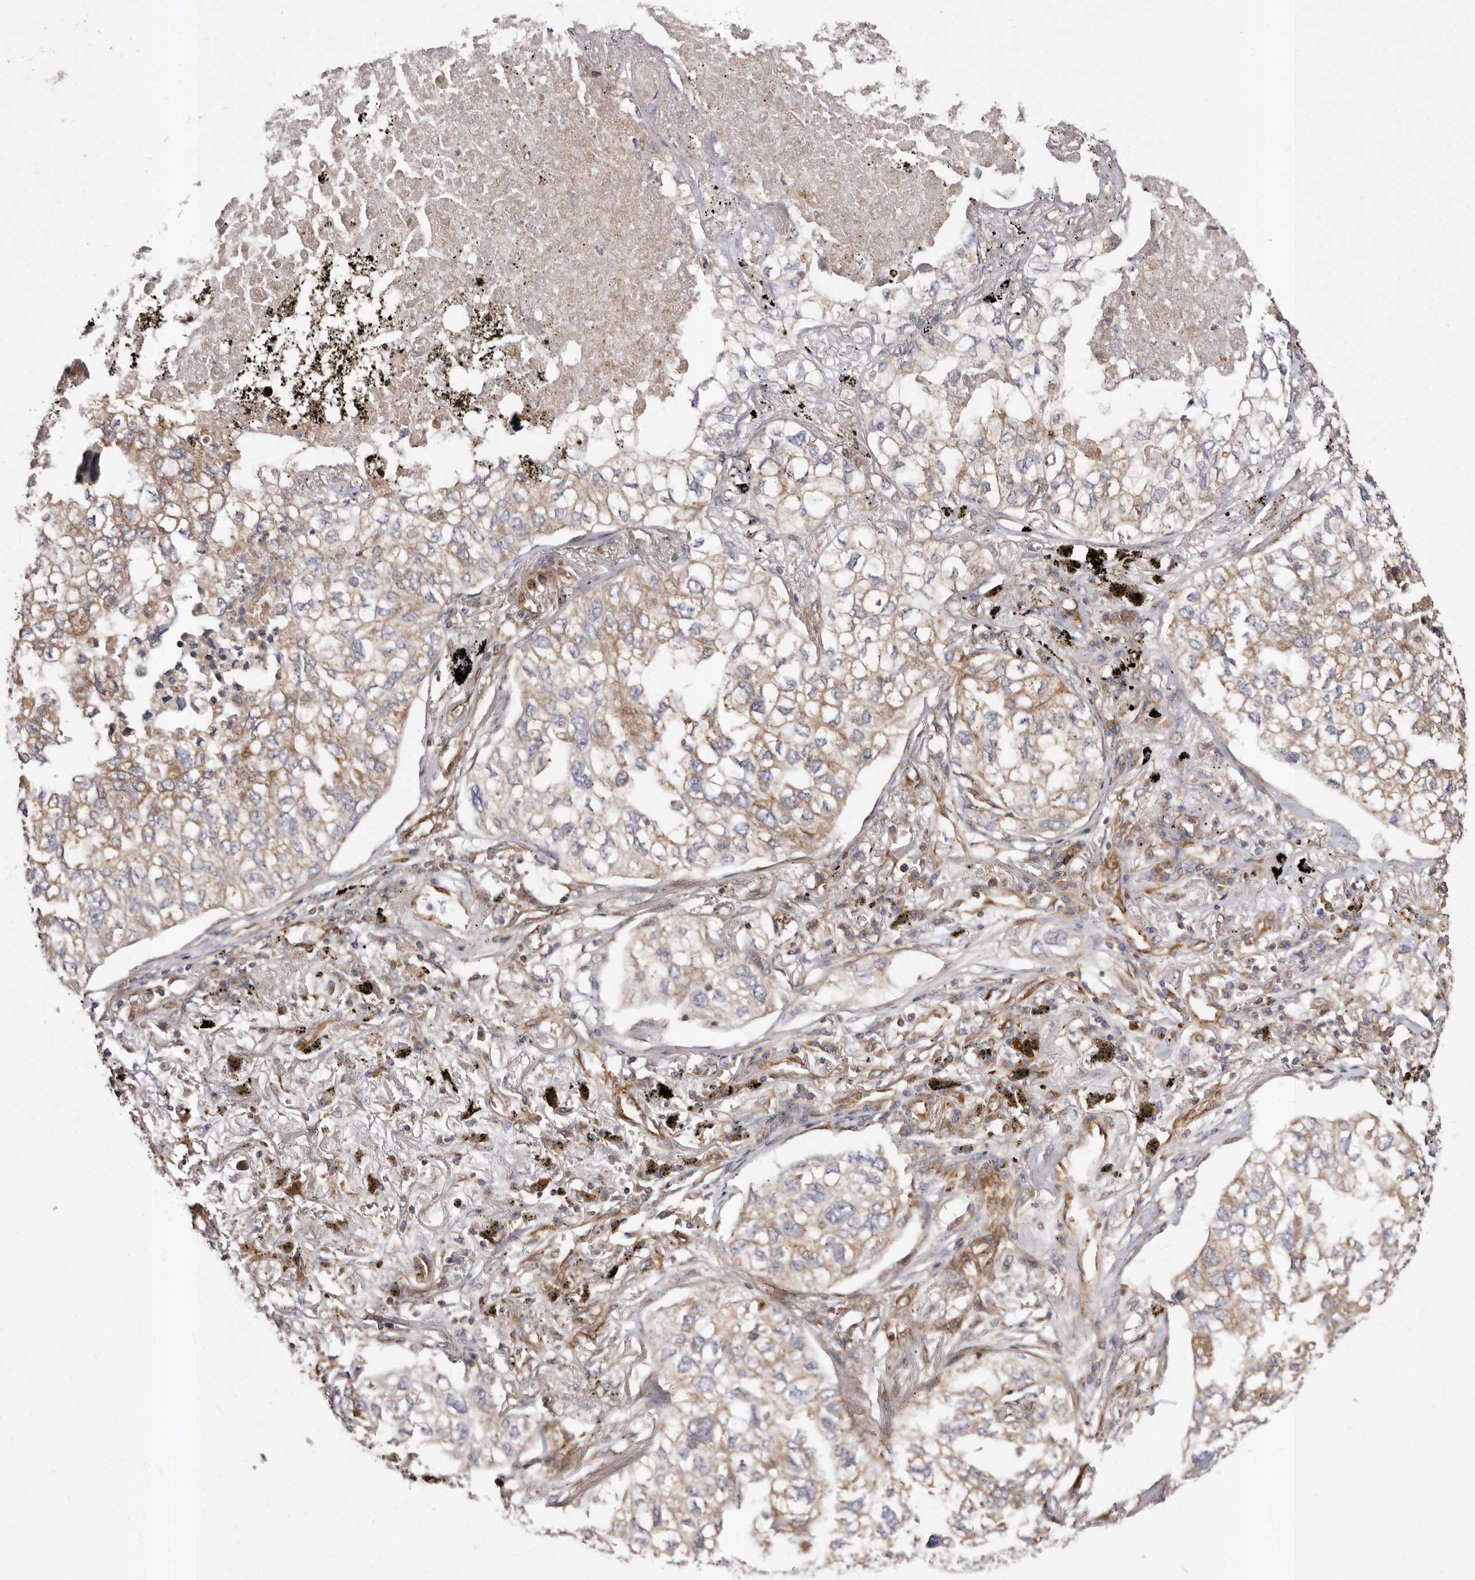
{"staining": {"intensity": "weak", "quantity": "25%-75%", "location": "cytoplasmic/membranous"}, "tissue": "lung cancer", "cell_type": "Tumor cells", "image_type": "cancer", "snomed": [{"axis": "morphology", "description": "Adenocarcinoma, NOS"}, {"axis": "topography", "description": "Lung"}], "caption": "IHC of adenocarcinoma (lung) displays low levels of weak cytoplasmic/membranous staining in approximately 25%-75% of tumor cells.", "gene": "COQ8B", "patient": {"sex": "male", "age": 65}}